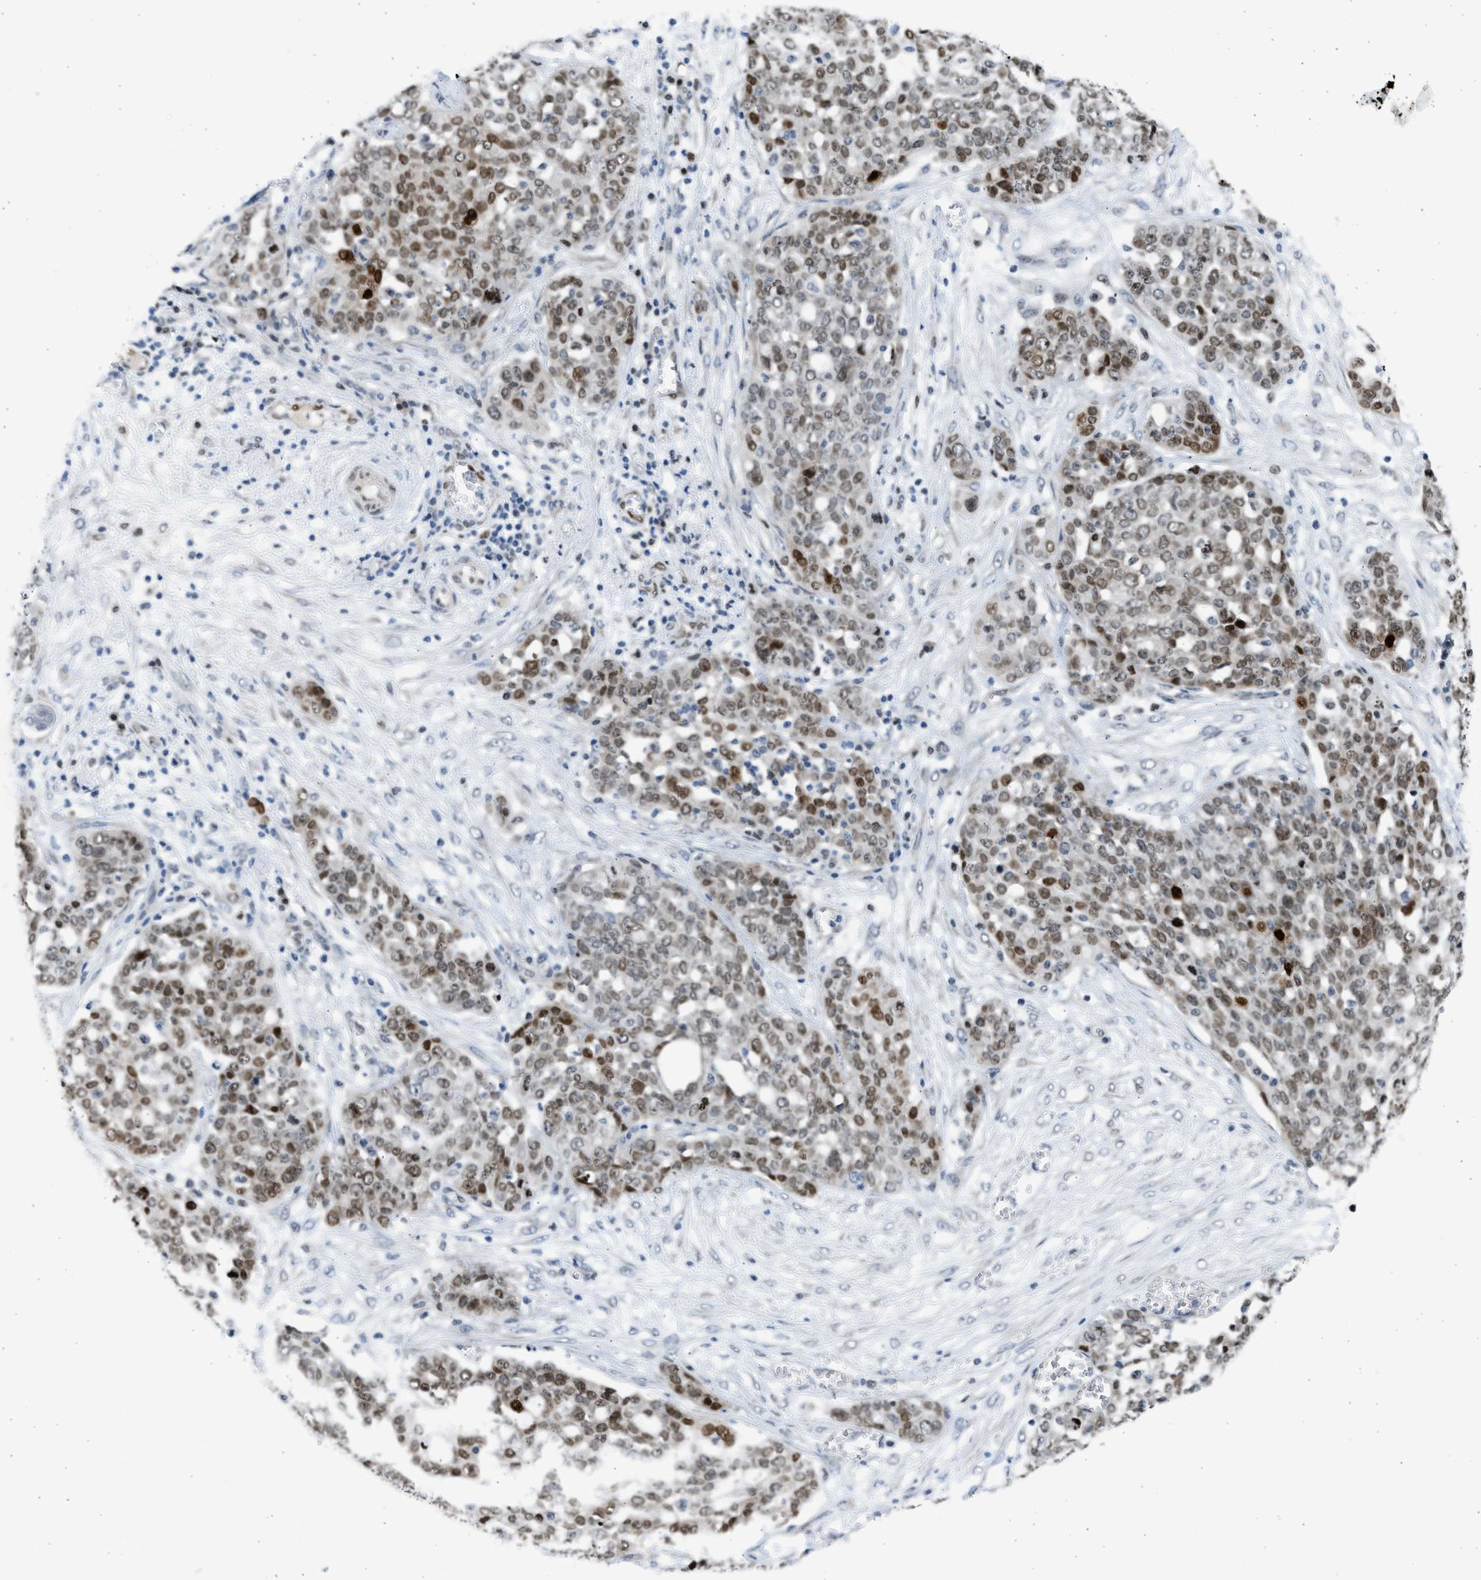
{"staining": {"intensity": "moderate", "quantity": "25%-75%", "location": "nuclear"}, "tissue": "ovarian cancer", "cell_type": "Tumor cells", "image_type": "cancer", "snomed": [{"axis": "morphology", "description": "Cystadenocarcinoma, serous, NOS"}, {"axis": "topography", "description": "Soft tissue"}, {"axis": "topography", "description": "Ovary"}], "caption": "IHC (DAB (3,3'-diaminobenzidine)) staining of human serous cystadenocarcinoma (ovarian) exhibits moderate nuclear protein positivity in approximately 25%-75% of tumor cells.", "gene": "HMGN3", "patient": {"sex": "female", "age": 57}}